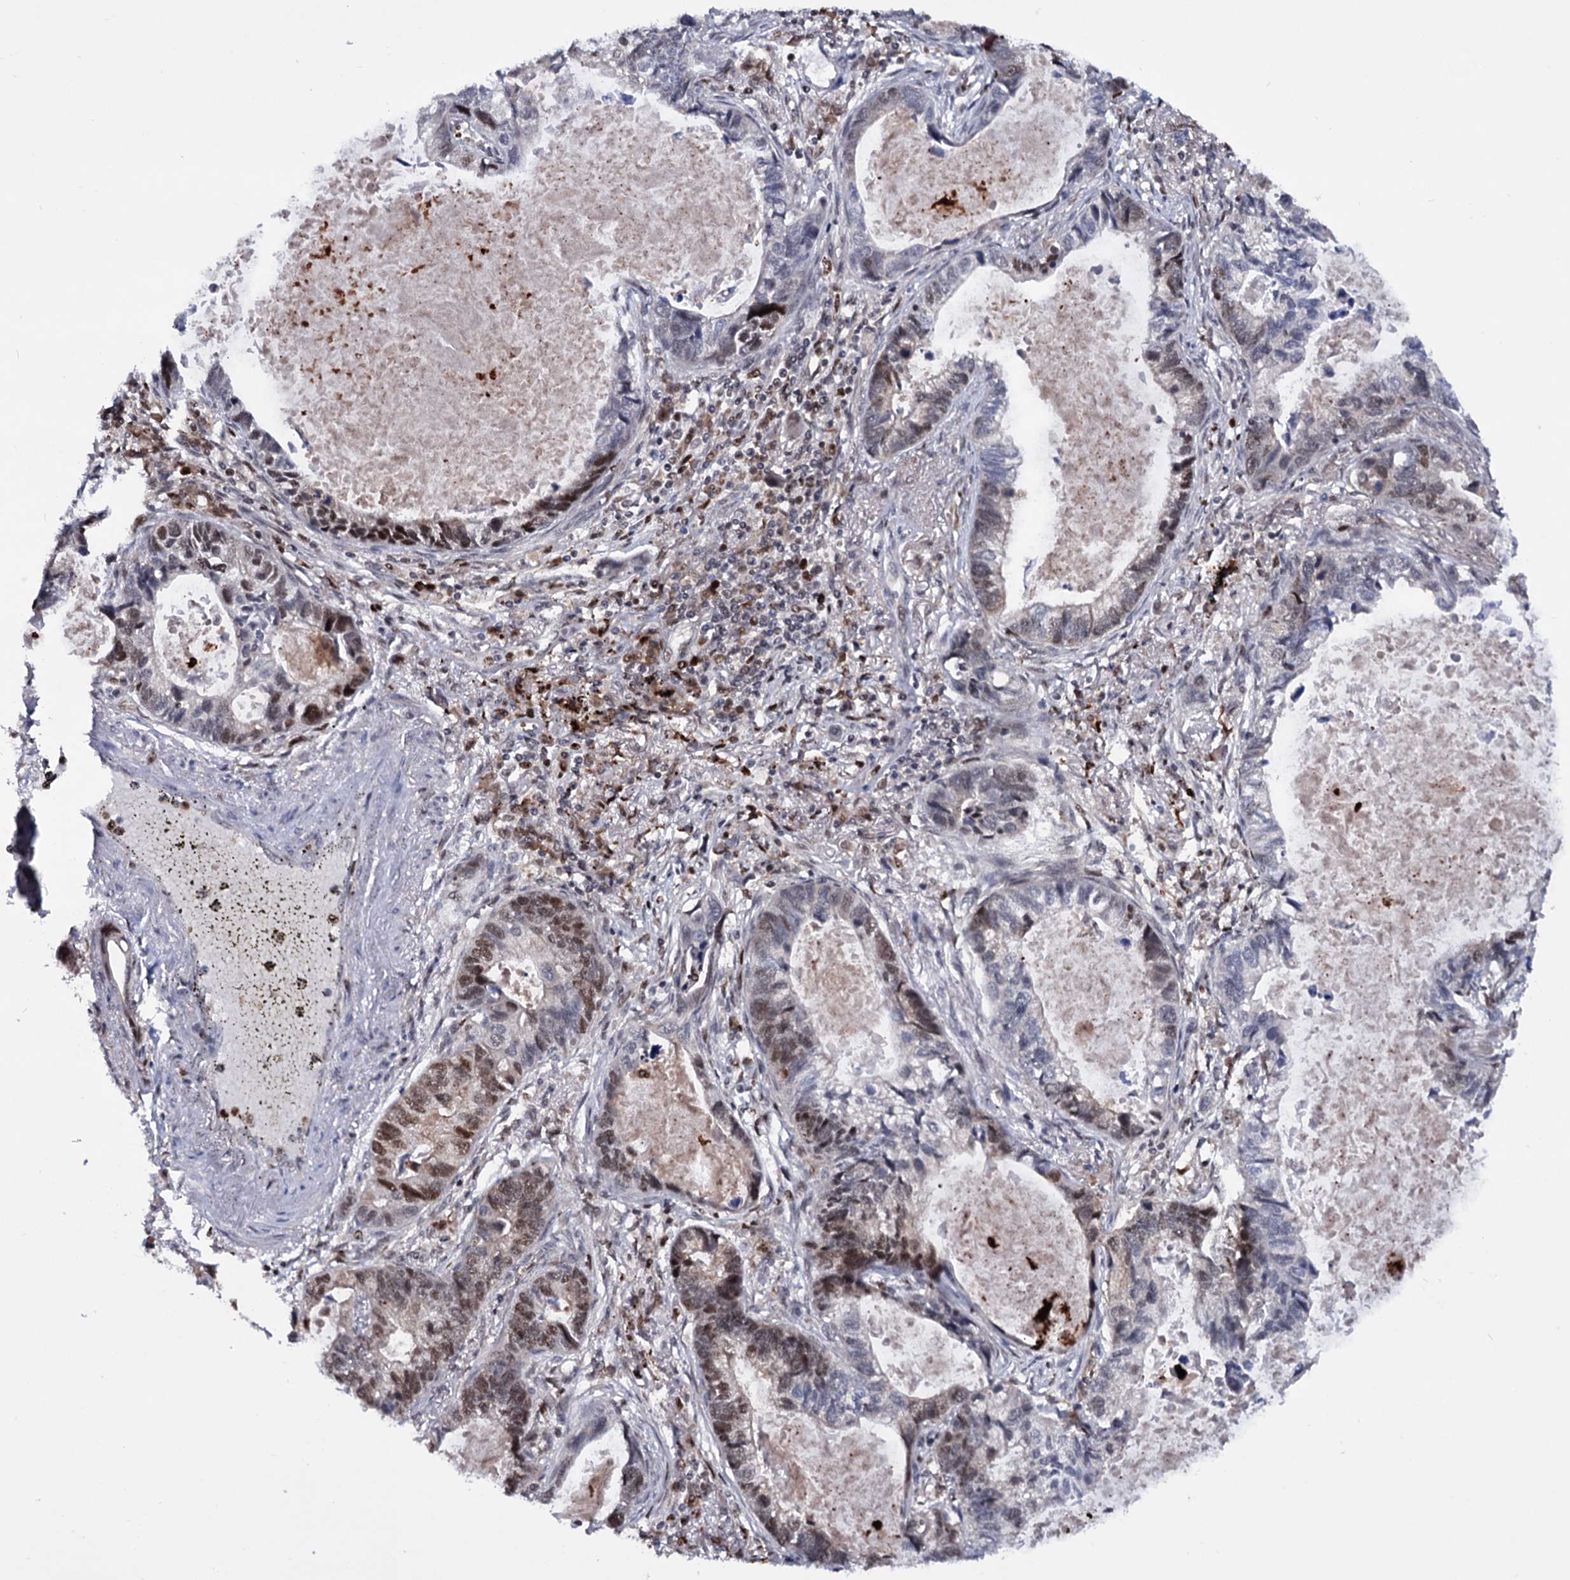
{"staining": {"intensity": "moderate", "quantity": "25%-75%", "location": "nuclear"}, "tissue": "lung cancer", "cell_type": "Tumor cells", "image_type": "cancer", "snomed": [{"axis": "morphology", "description": "Adenocarcinoma, NOS"}, {"axis": "topography", "description": "Lung"}], "caption": "An immunohistochemistry (IHC) image of tumor tissue is shown. Protein staining in brown shows moderate nuclear positivity in lung cancer (adenocarcinoma) within tumor cells.", "gene": "RNASEH2B", "patient": {"sex": "male", "age": 67}}